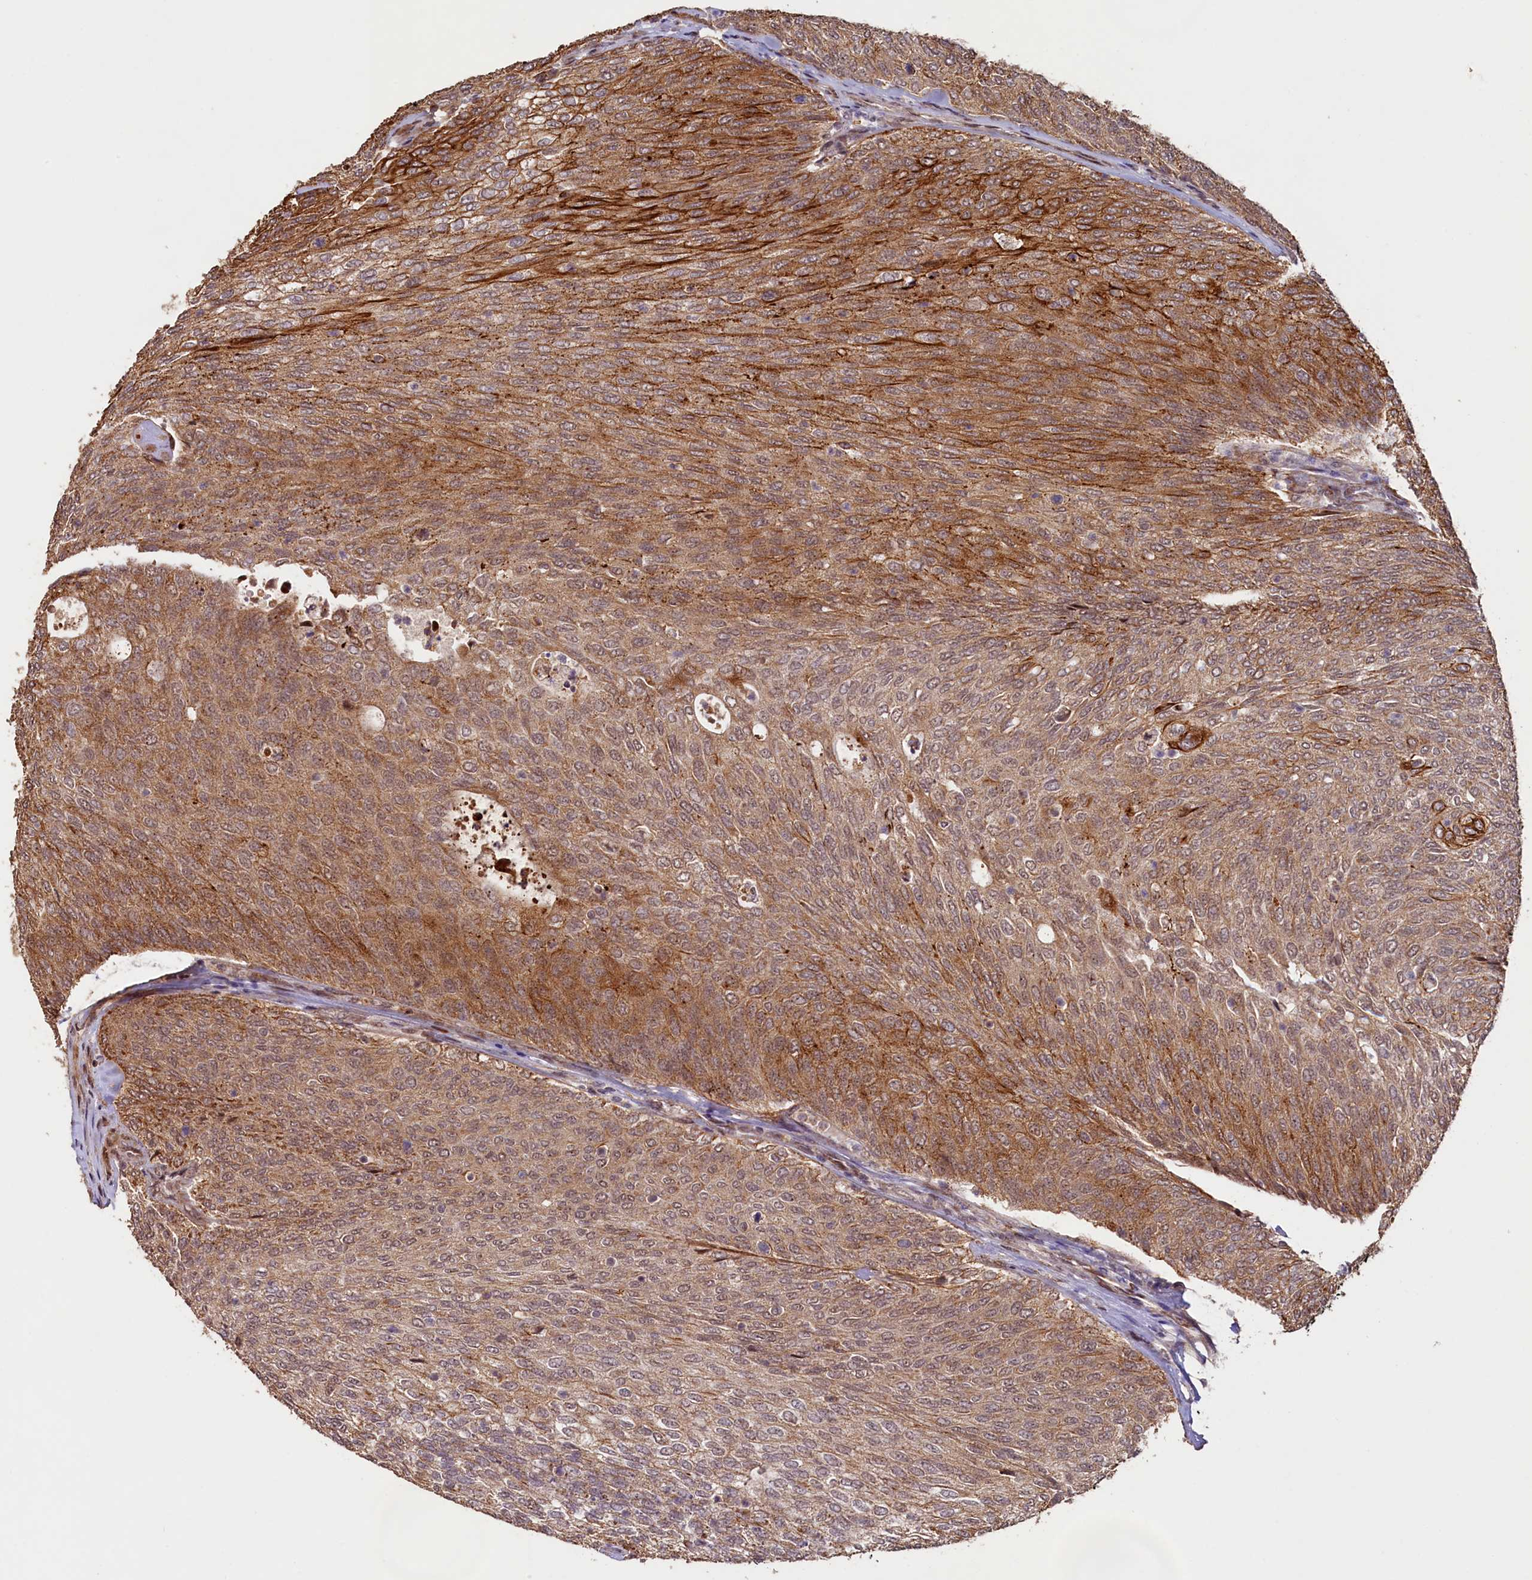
{"staining": {"intensity": "moderate", "quantity": ">75%", "location": "cytoplasmic/membranous"}, "tissue": "urothelial cancer", "cell_type": "Tumor cells", "image_type": "cancer", "snomed": [{"axis": "morphology", "description": "Urothelial carcinoma, Low grade"}, {"axis": "topography", "description": "Urinary bladder"}], "caption": "An image of human urothelial cancer stained for a protein reveals moderate cytoplasmic/membranous brown staining in tumor cells.", "gene": "SHPRH", "patient": {"sex": "female", "age": 79}}